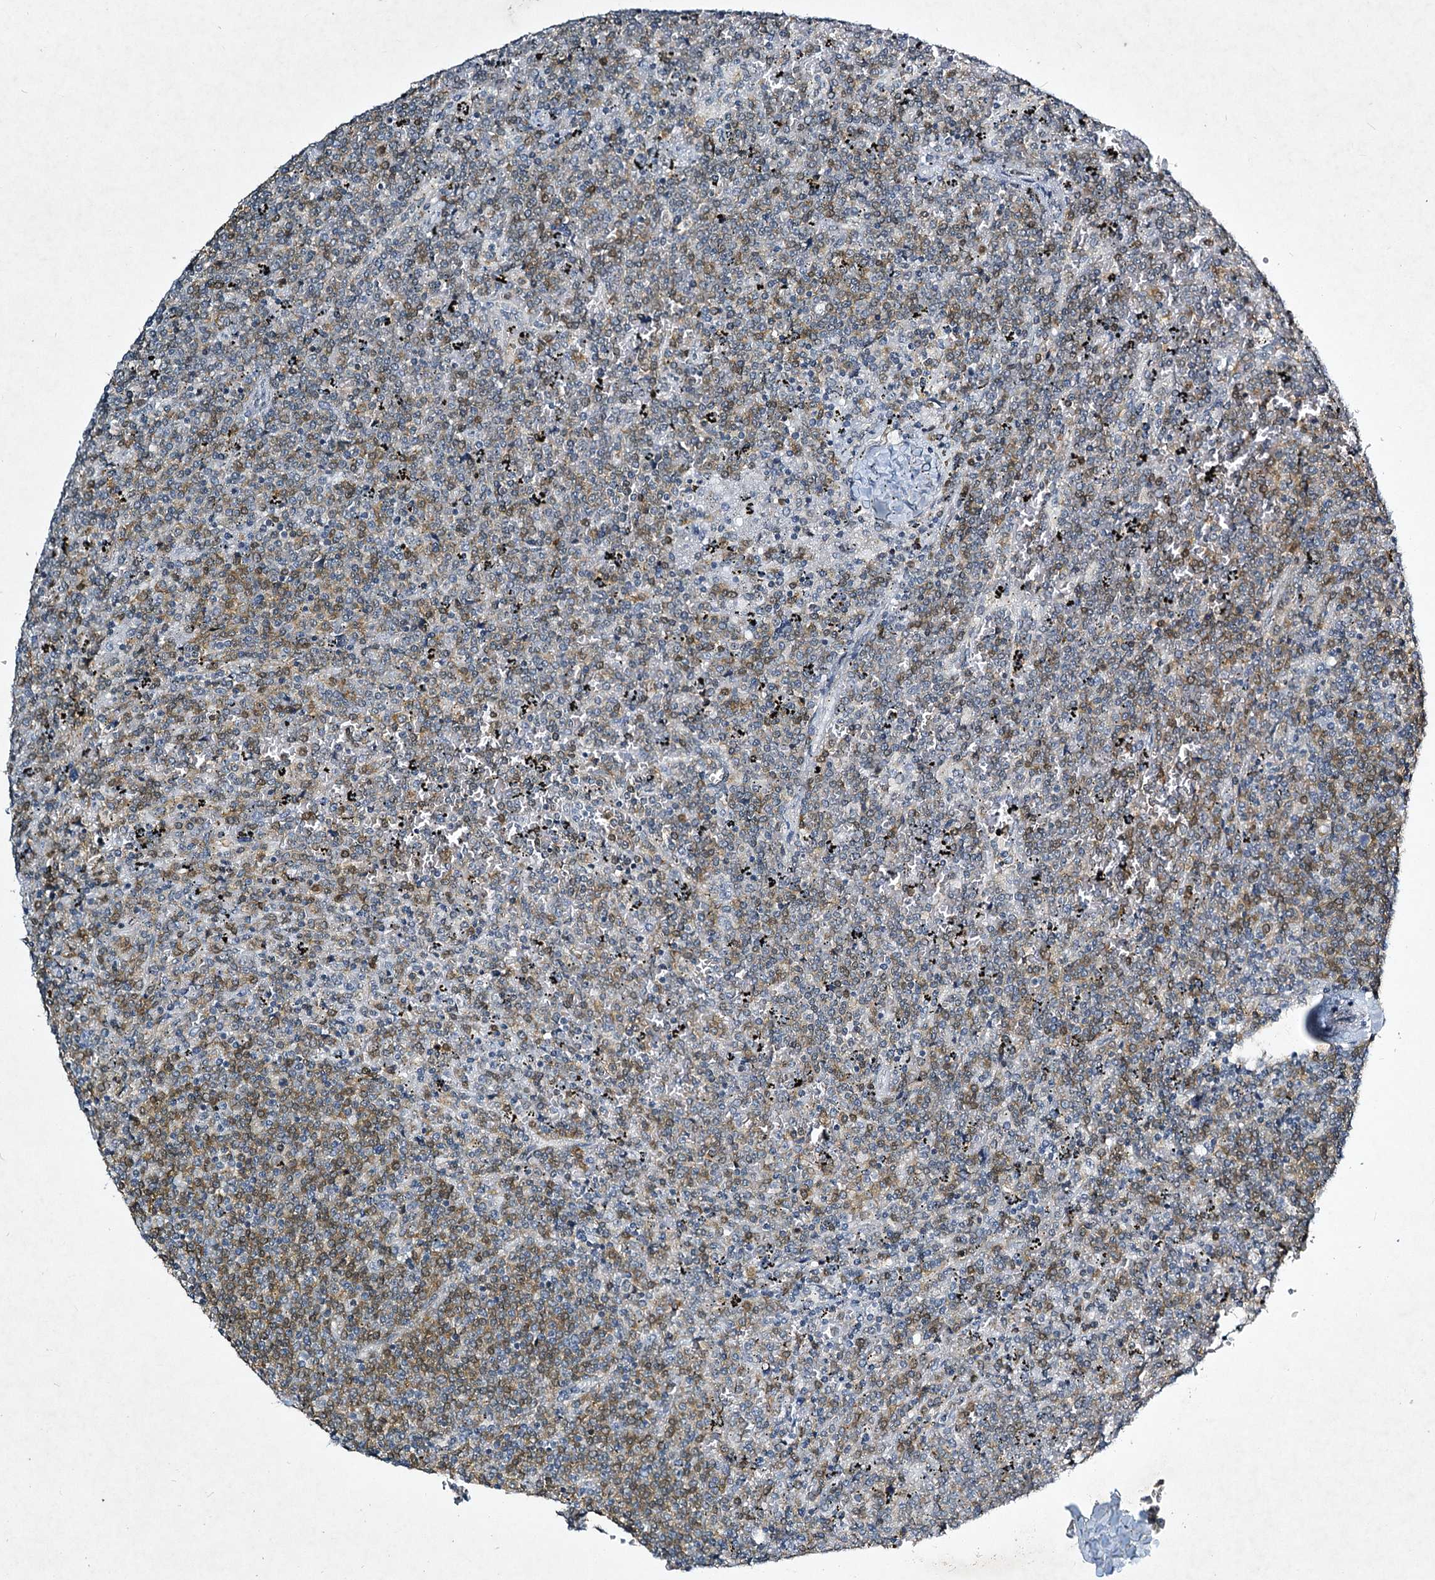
{"staining": {"intensity": "moderate", "quantity": "25%-75%", "location": "cytoplasmic/membranous"}, "tissue": "lymphoma", "cell_type": "Tumor cells", "image_type": "cancer", "snomed": [{"axis": "morphology", "description": "Malignant lymphoma, non-Hodgkin's type, Low grade"}, {"axis": "topography", "description": "Spleen"}], "caption": "Immunohistochemistry photomicrograph of neoplastic tissue: low-grade malignant lymphoma, non-Hodgkin's type stained using immunohistochemistry reveals medium levels of moderate protein expression localized specifically in the cytoplasmic/membranous of tumor cells, appearing as a cytoplasmic/membranous brown color.", "gene": "STAP1", "patient": {"sex": "female", "age": 19}}